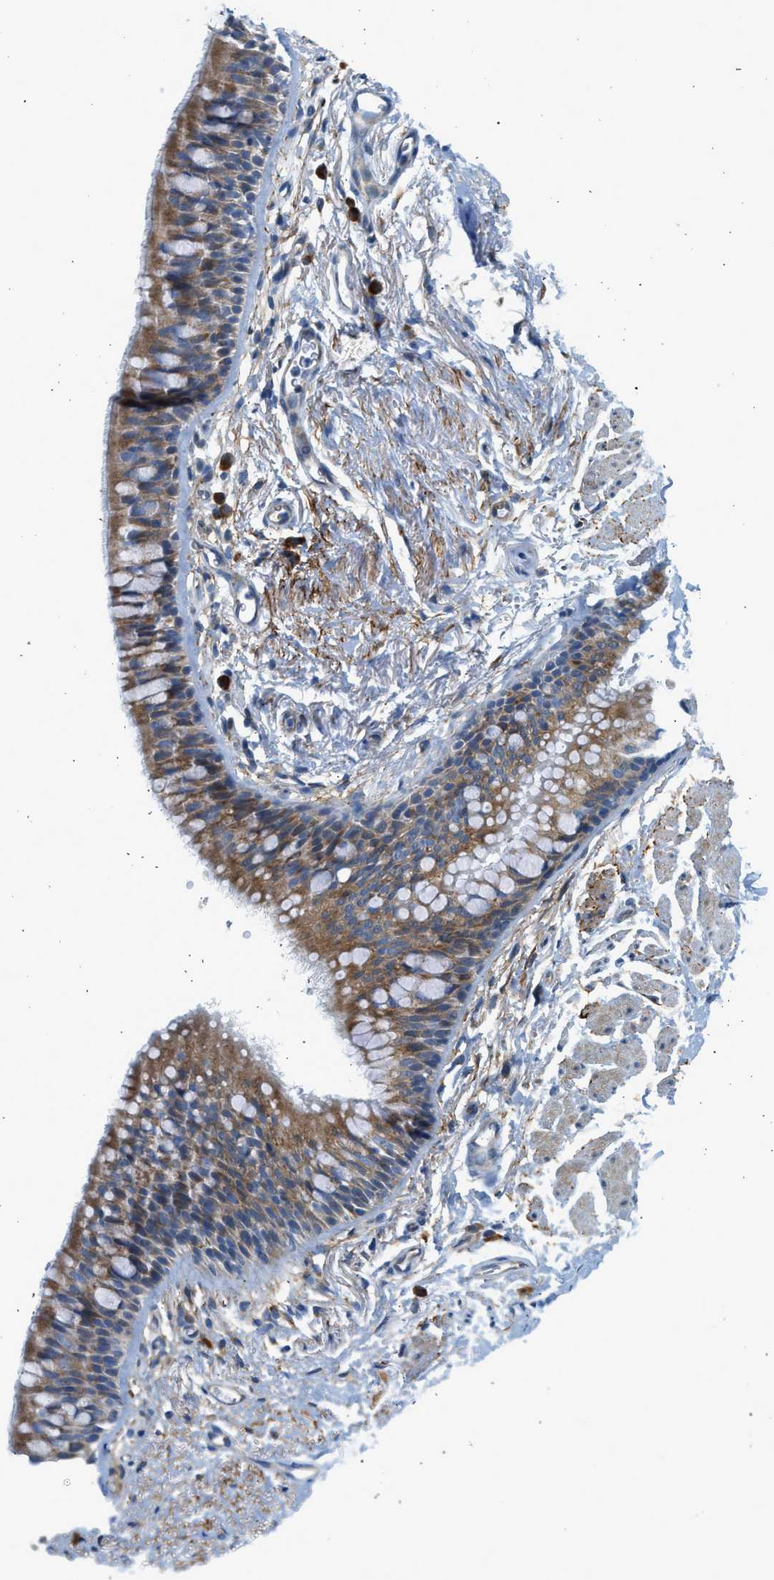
{"staining": {"intensity": "negative", "quantity": "none", "location": "none"}, "tissue": "adipose tissue", "cell_type": "Adipocytes", "image_type": "normal", "snomed": [{"axis": "morphology", "description": "Normal tissue, NOS"}, {"axis": "topography", "description": "Cartilage tissue"}, {"axis": "topography", "description": "Bronchus"}], "caption": "Immunohistochemistry (IHC) histopathology image of normal adipose tissue: human adipose tissue stained with DAB (3,3'-diaminobenzidine) exhibits no significant protein expression in adipocytes.", "gene": "CNTN6", "patient": {"sex": "female", "age": 53}}